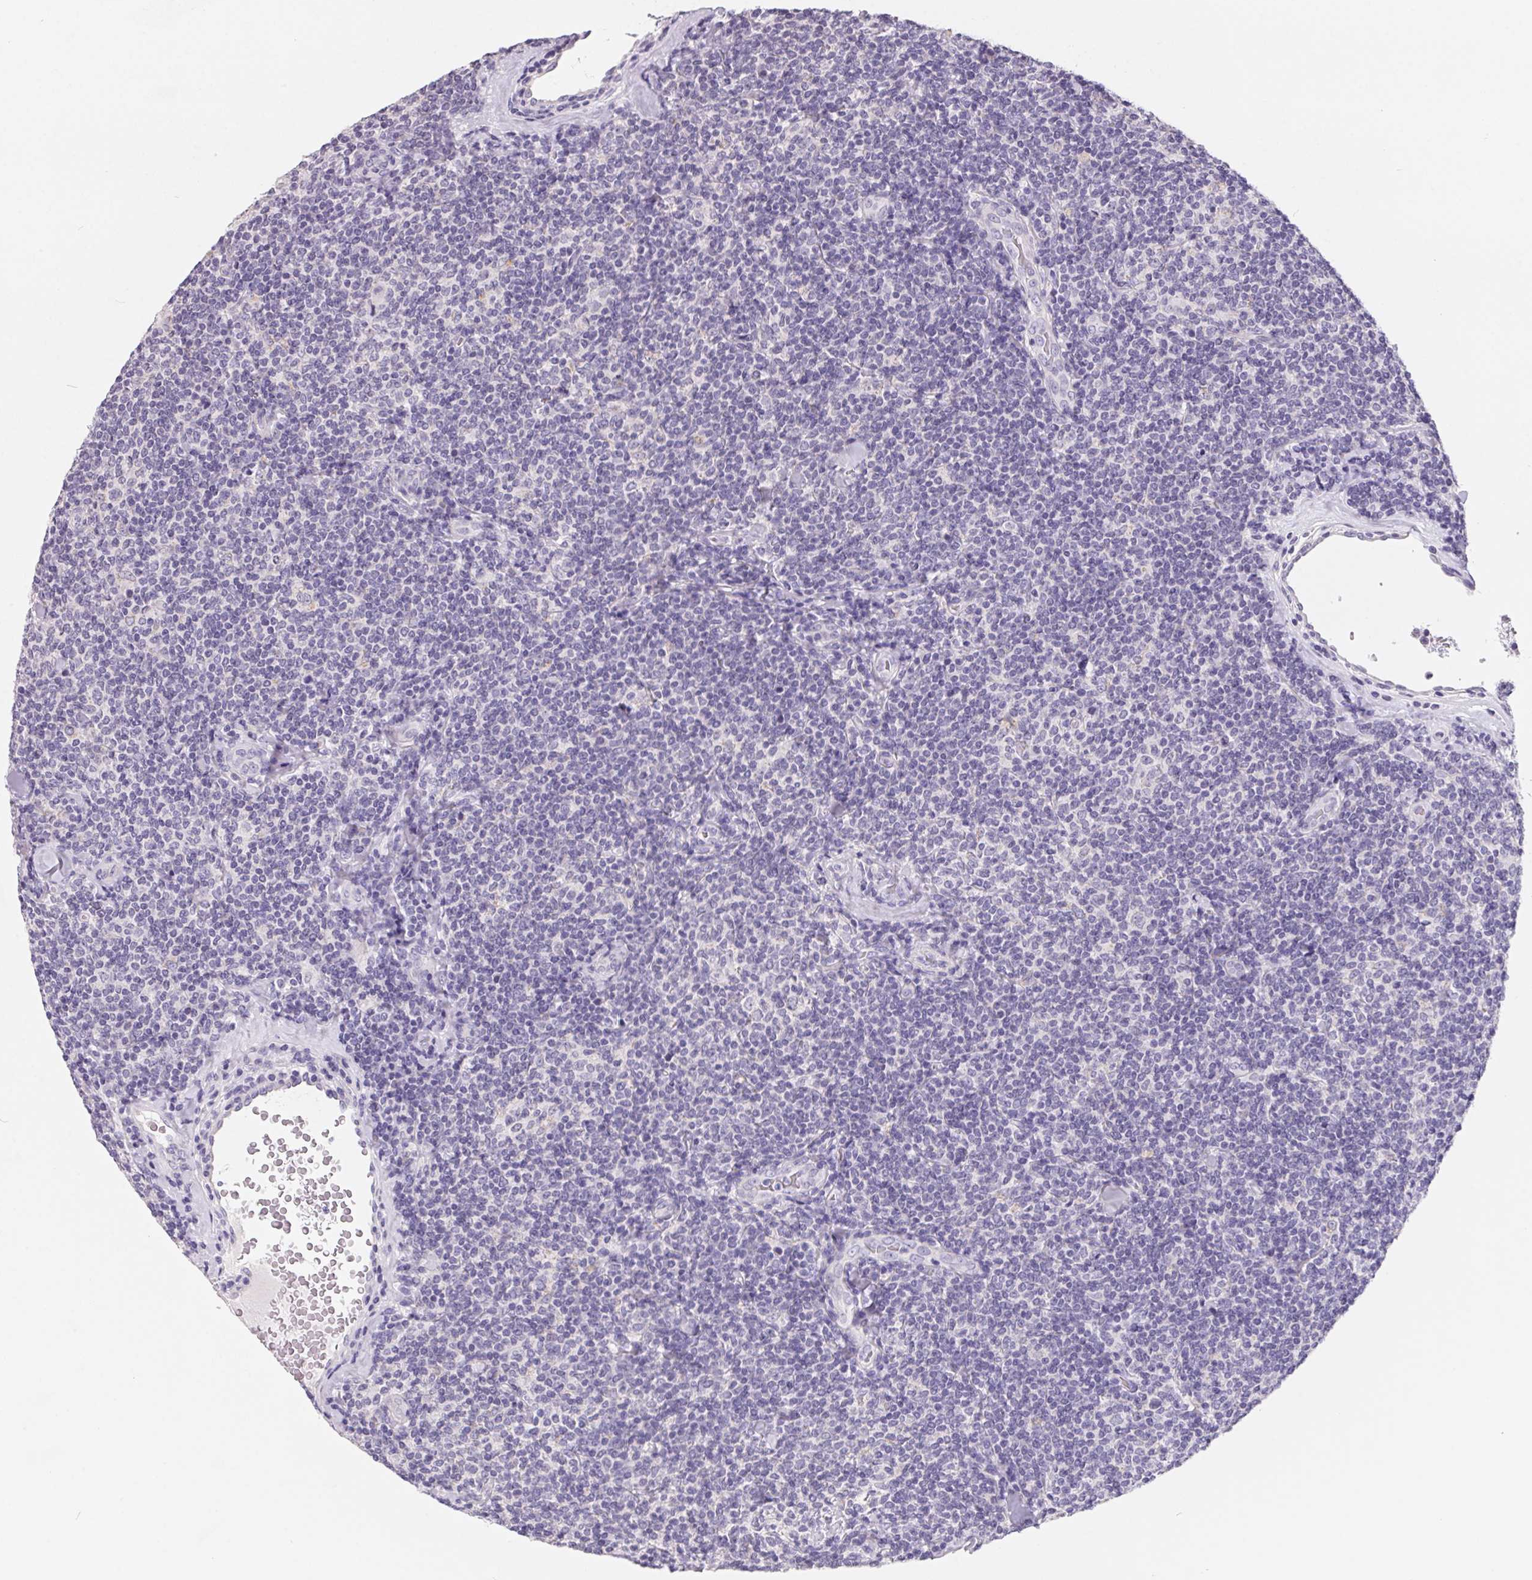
{"staining": {"intensity": "negative", "quantity": "none", "location": "none"}, "tissue": "lymphoma", "cell_type": "Tumor cells", "image_type": "cancer", "snomed": [{"axis": "morphology", "description": "Malignant lymphoma, non-Hodgkin's type, Low grade"}, {"axis": "topography", "description": "Lymph node"}], "caption": "High magnification brightfield microscopy of lymphoma stained with DAB (3,3'-diaminobenzidine) (brown) and counterstained with hematoxylin (blue): tumor cells show no significant expression.", "gene": "FDX1", "patient": {"sex": "female", "age": 56}}